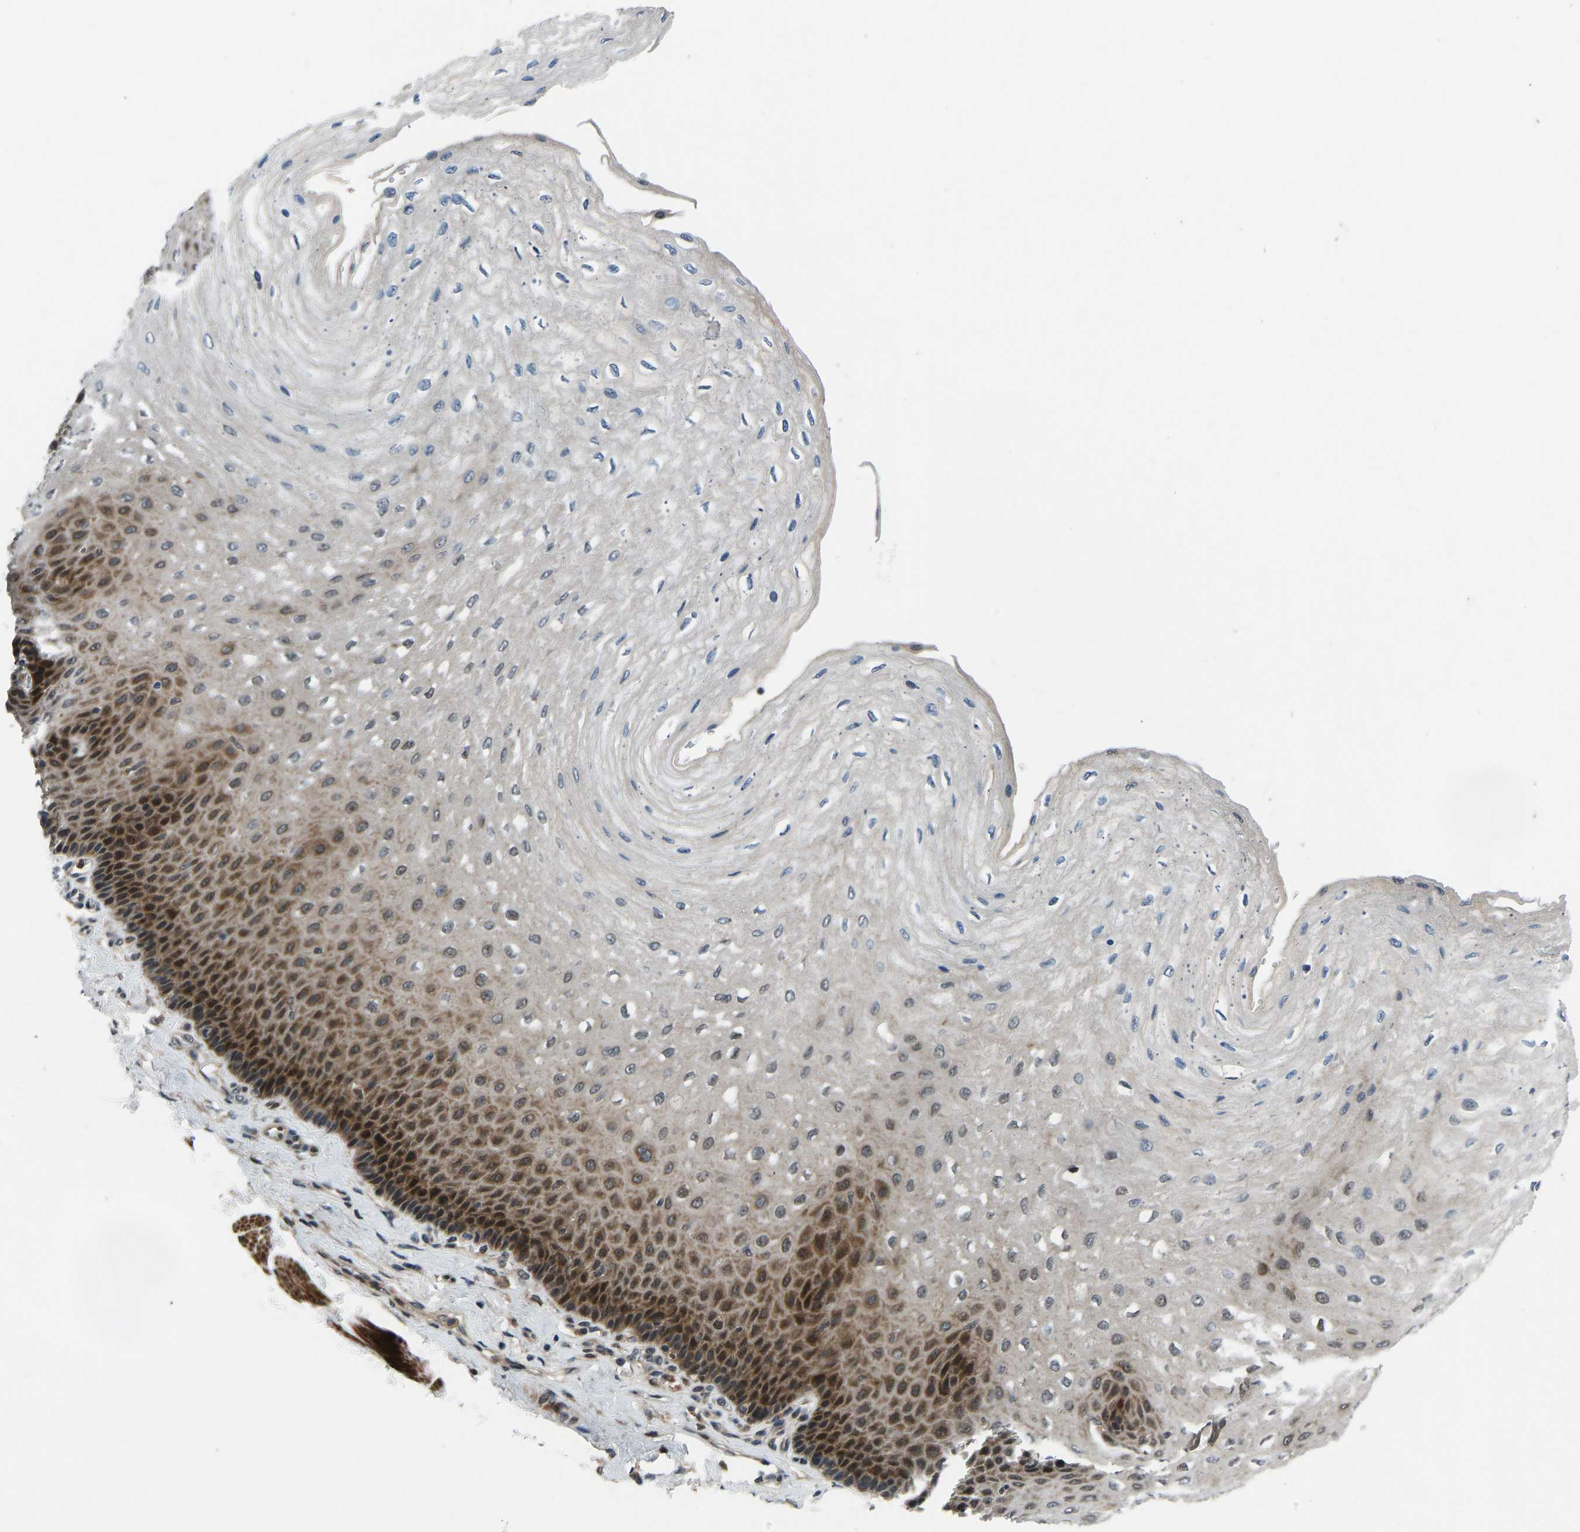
{"staining": {"intensity": "strong", "quantity": "25%-75%", "location": "cytoplasmic/membranous,nuclear"}, "tissue": "esophagus", "cell_type": "Squamous epithelial cells", "image_type": "normal", "snomed": [{"axis": "morphology", "description": "Normal tissue, NOS"}, {"axis": "topography", "description": "Esophagus"}], "caption": "An image of human esophagus stained for a protein reveals strong cytoplasmic/membranous,nuclear brown staining in squamous epithelial cells.", "gene": "RLIM", "patient": {"sex": "female", "age": 72}}